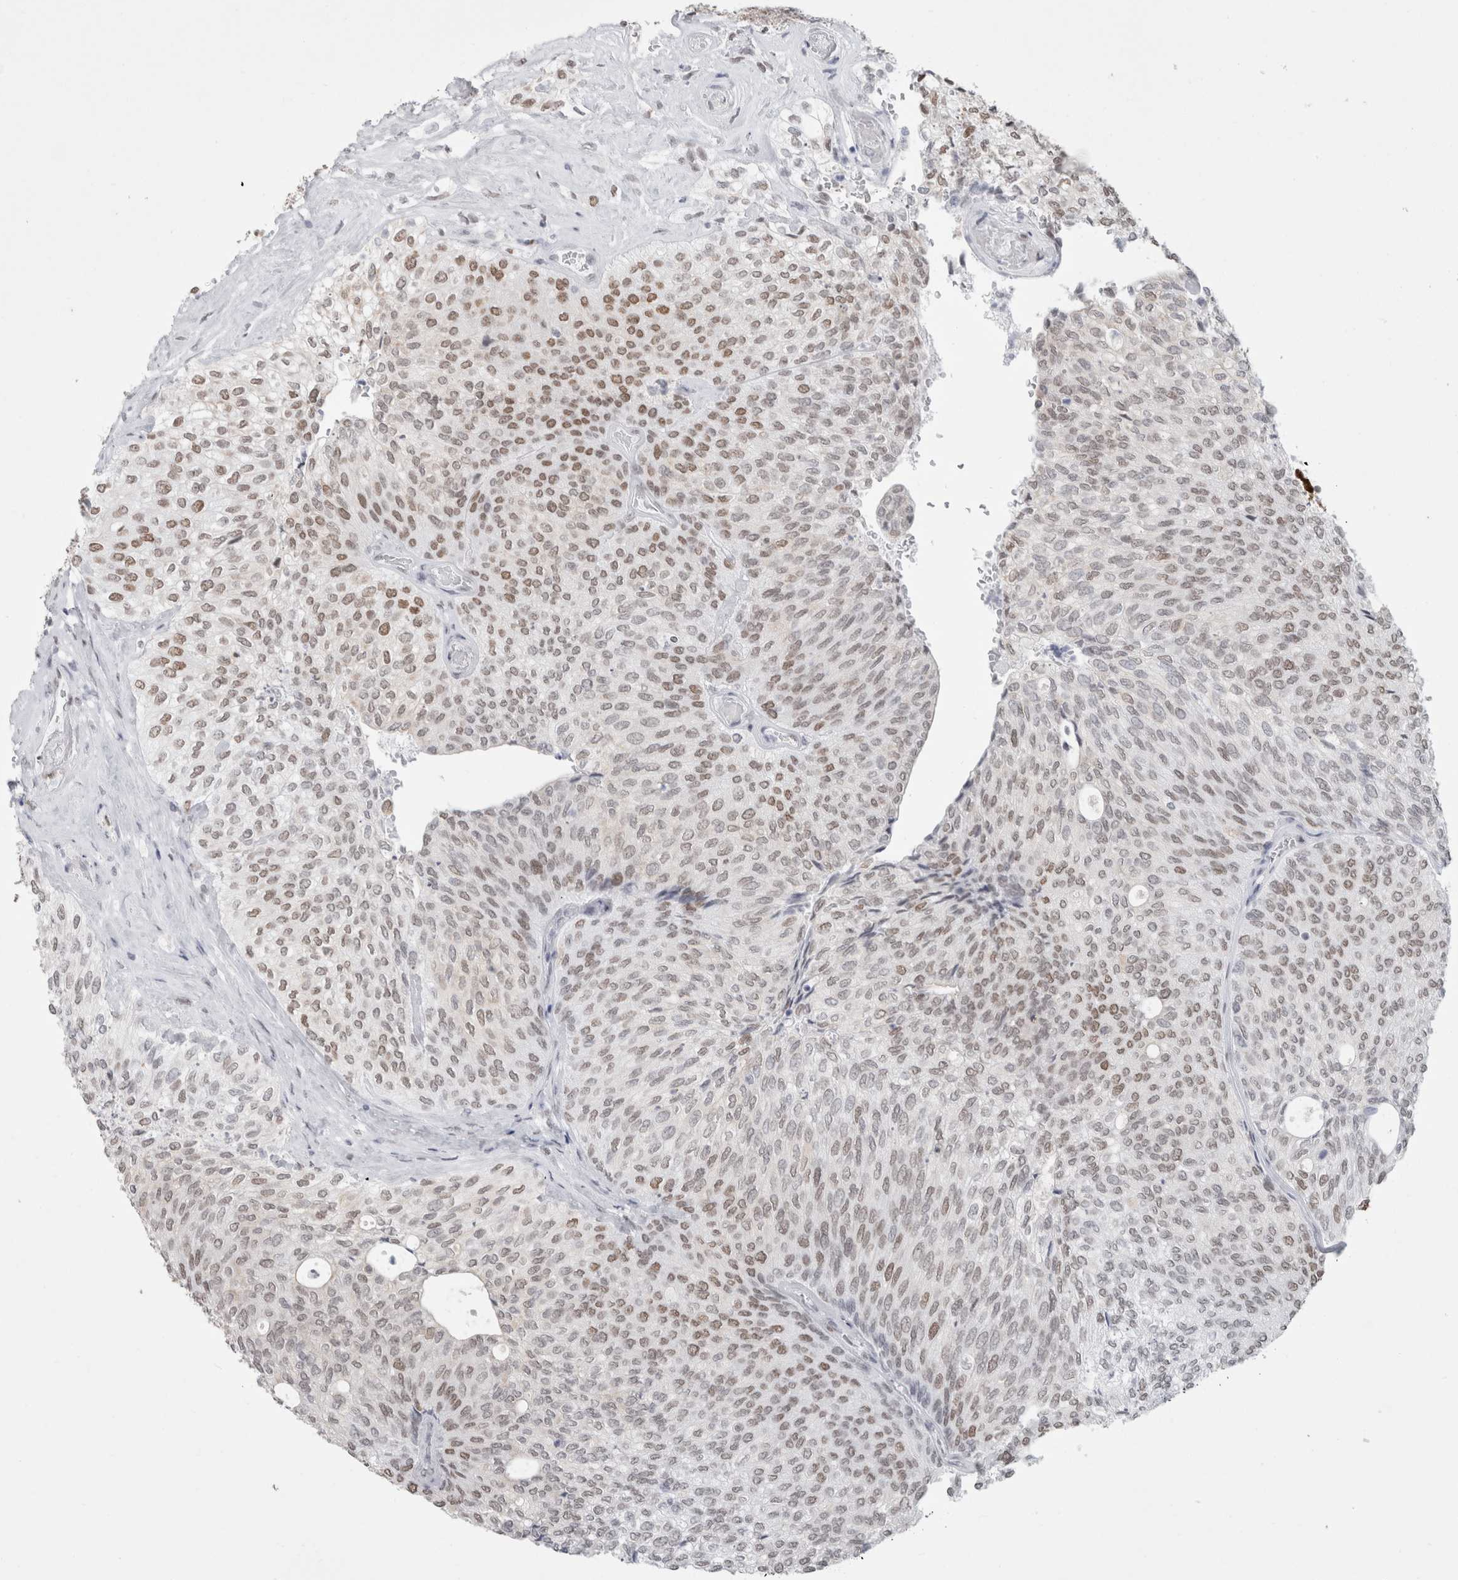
{"staining": {"intensity": "moderate", "quantity": "25%-75%", "location": "nuclear"}, "tissue": "urothelial cancer", "cell_type": "Tumor cells", "image_type": "cancer", "snomed": [{"axis": "morphology", "description": "Urothelial carcinoma, Low grade"}, {"axis": "topography", "description": "Urinary bladder"}], "caption": "This histopathology image shows immunohistochemistry (IHC) staining of urothelial carcinoma (low-grade), with medium moderate nuclear positivity in about 25%-75% of tumor cells.", "gene": "SMARCC1", "patient": {"sex": "female", "age": 79}}